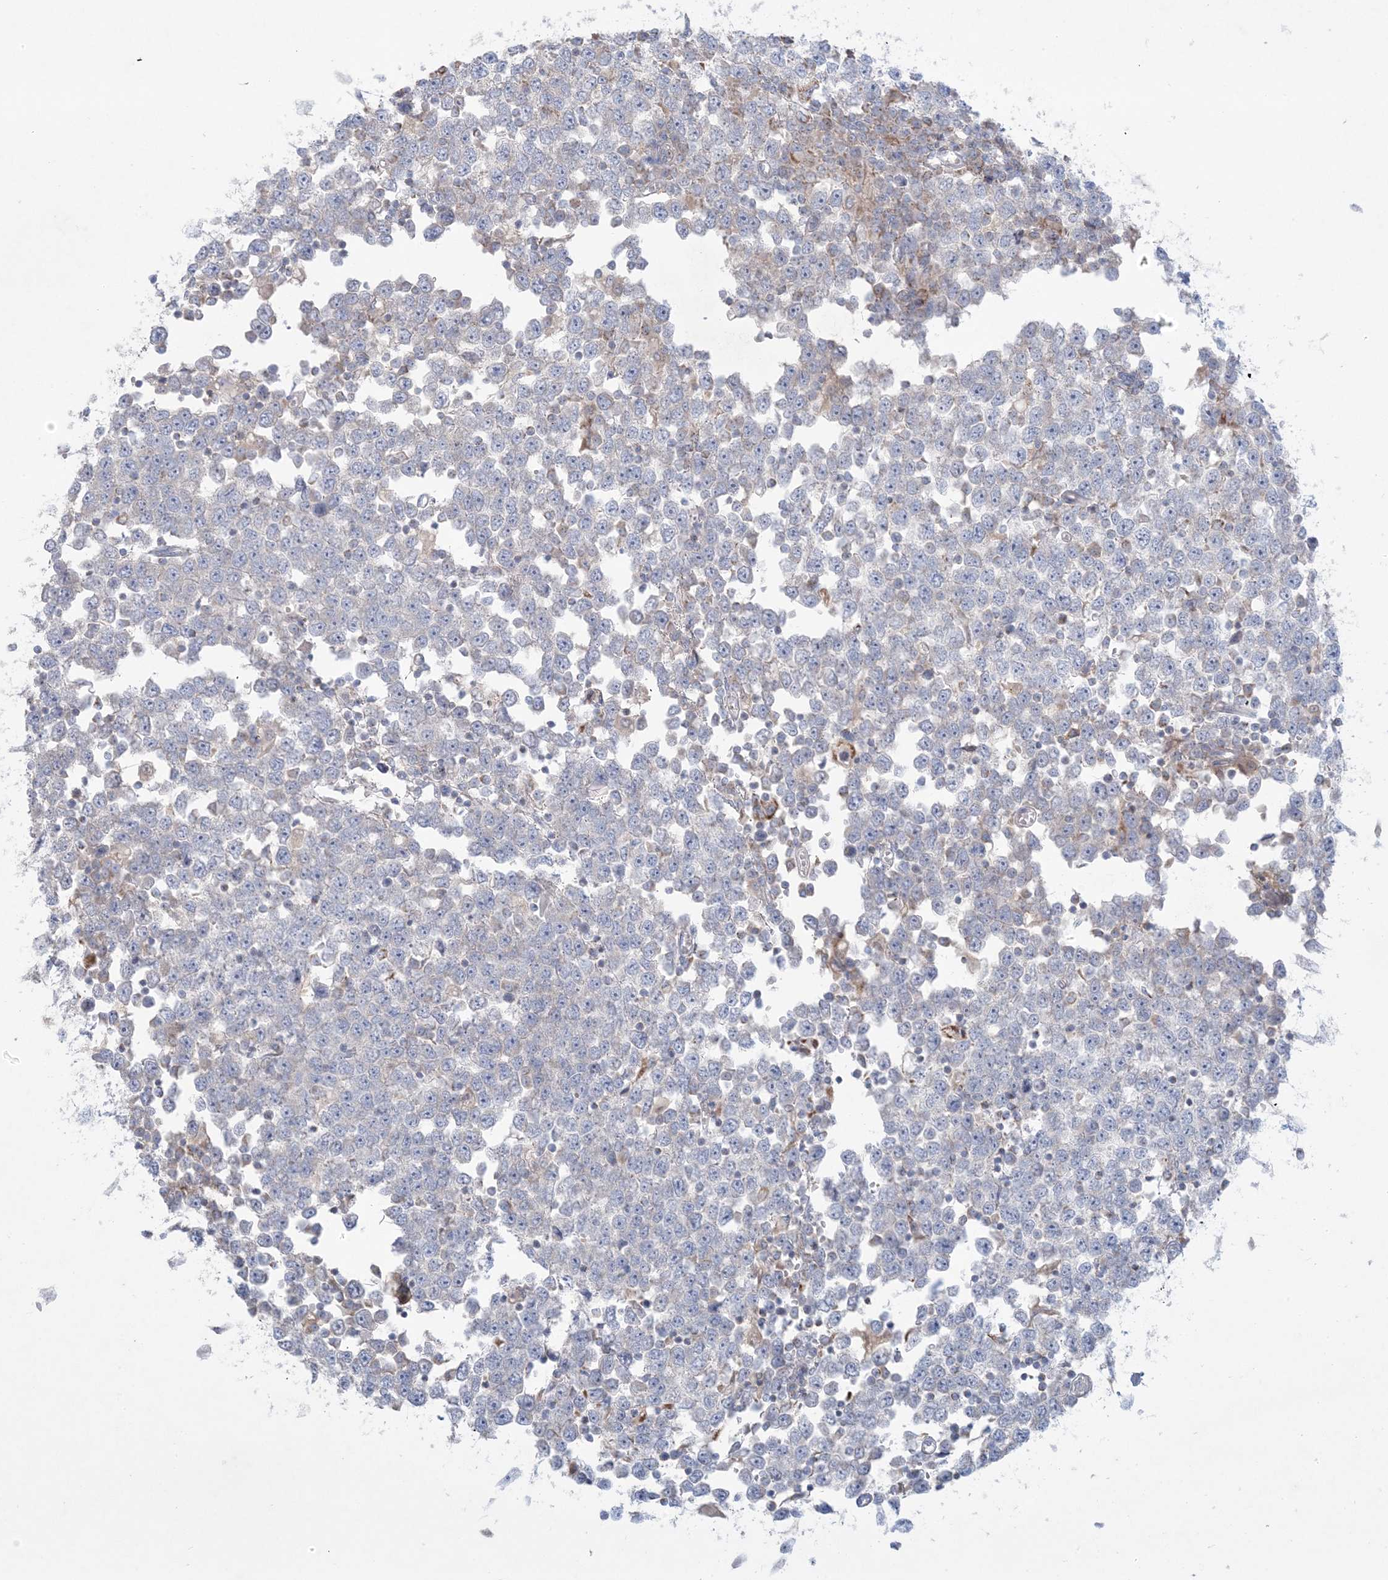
{"staining": {"intensity": "negative", "quantity": "none", "location": "none"}, "tissue": "testis cancer", "cell_type": "Tumor cells", "image_type": "cancer", "snomed": [{"axis": "morphology", "description": "Seminoma, NOS"}, {"axis": "topography", "description": "Testis"}], "caption": "A high-resolution photomicrograph shows IHC staining of testis seminoma, which shows no significant positivity in tumor cells.", "gene": "KCTD6", "patient": {"sex": "male", "age": 65}}